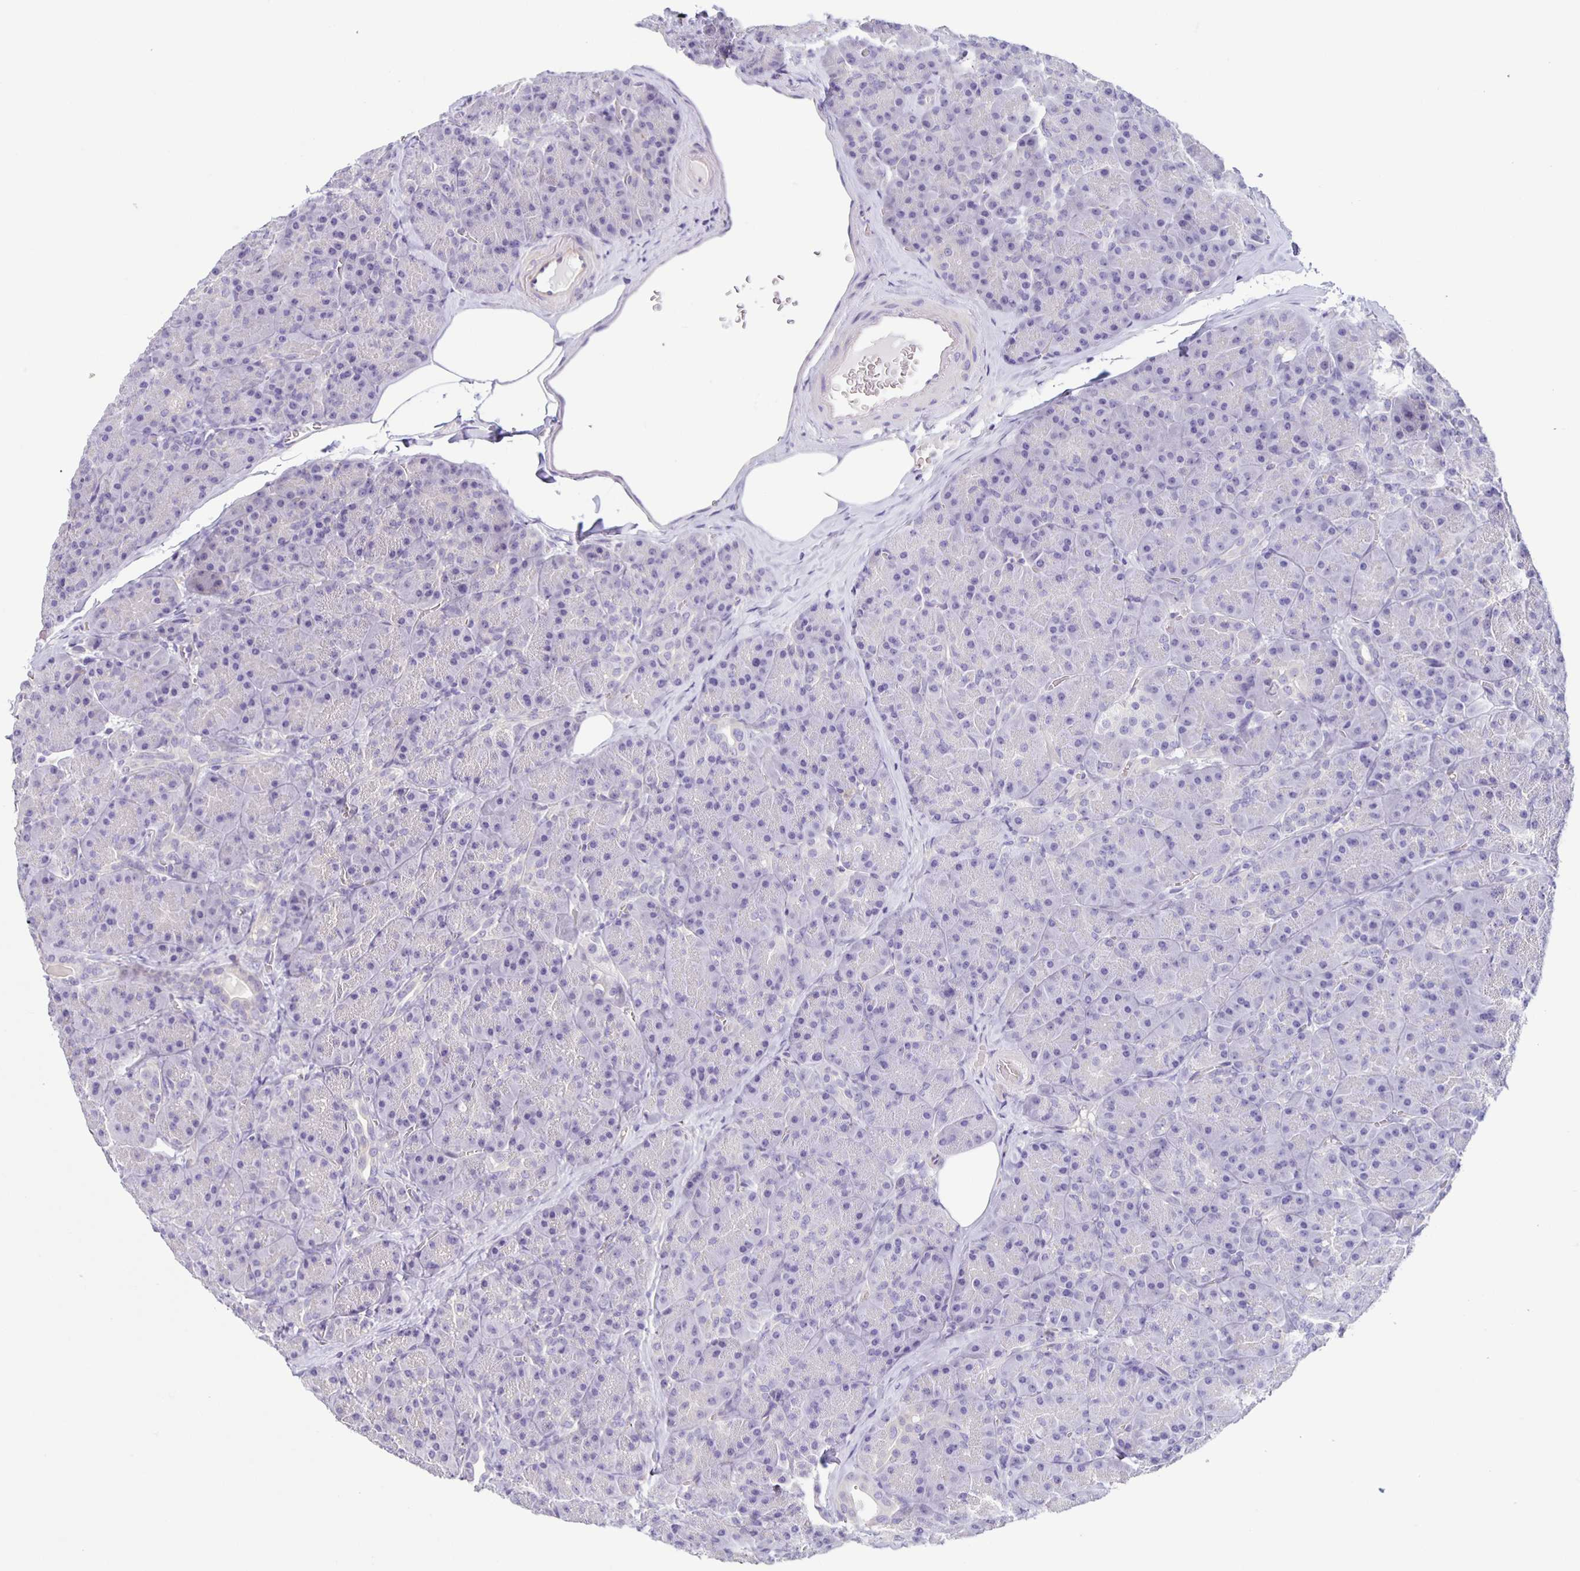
{"staining": {"intensity": "negative", "quantity": "none", "location": "none"}, "tissue": "pancreas", "cell_type": "Exocrine glandular cells", "image_type": "normal", "snomed": [{"axis": "morphology", "description": "Normal tissue, NOS"}, {"axis": "topography", "description": "Pancreas"}], "caption": "The photomicrograph exhibits no significant staining in exocrine glandular cells of pancreas.", "gene": "BOLL", "patient": {"sex": "male", "age": 57}}